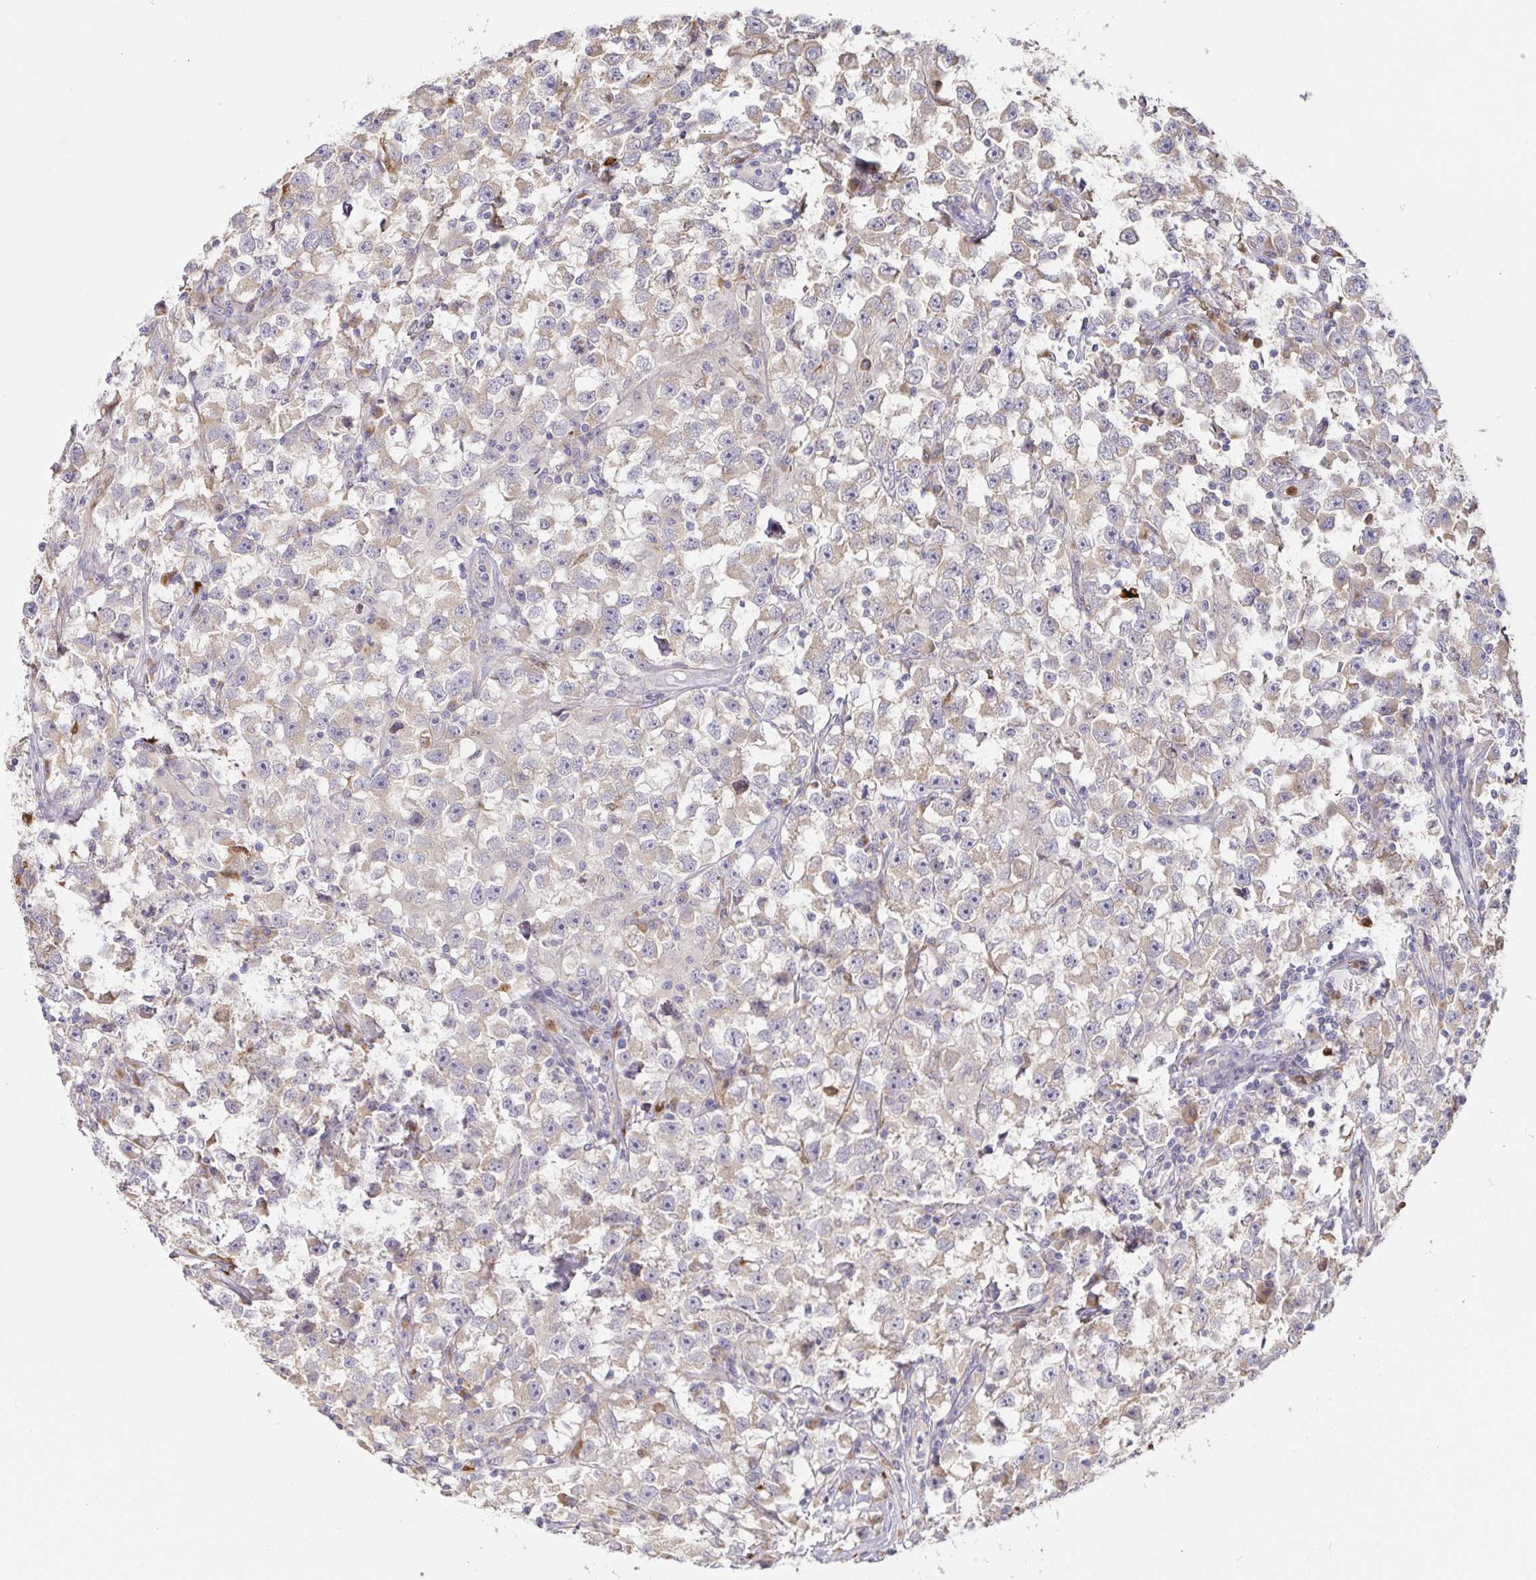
{"staining": {"intensity": "weak", "quantity": "25%-75%", "location": "cytoplasmic/membranous"}, "tissue": "testis cancer", "cell_type": "Tumor cells", "image_type": "cancer", "snomed": [{"axis": "morphology", "description": "Seminoma, NOS"}, {"axis": "topography", "description": "Testis"}], "caption": "Immunohistochemical staining of human testis cancer shows low levels of weak cytoplasmic/membranous positivity in about 25%-75% of tumor cells.", "gene": "PDPK1", "patient": {"sex": "male", "age": 33}}